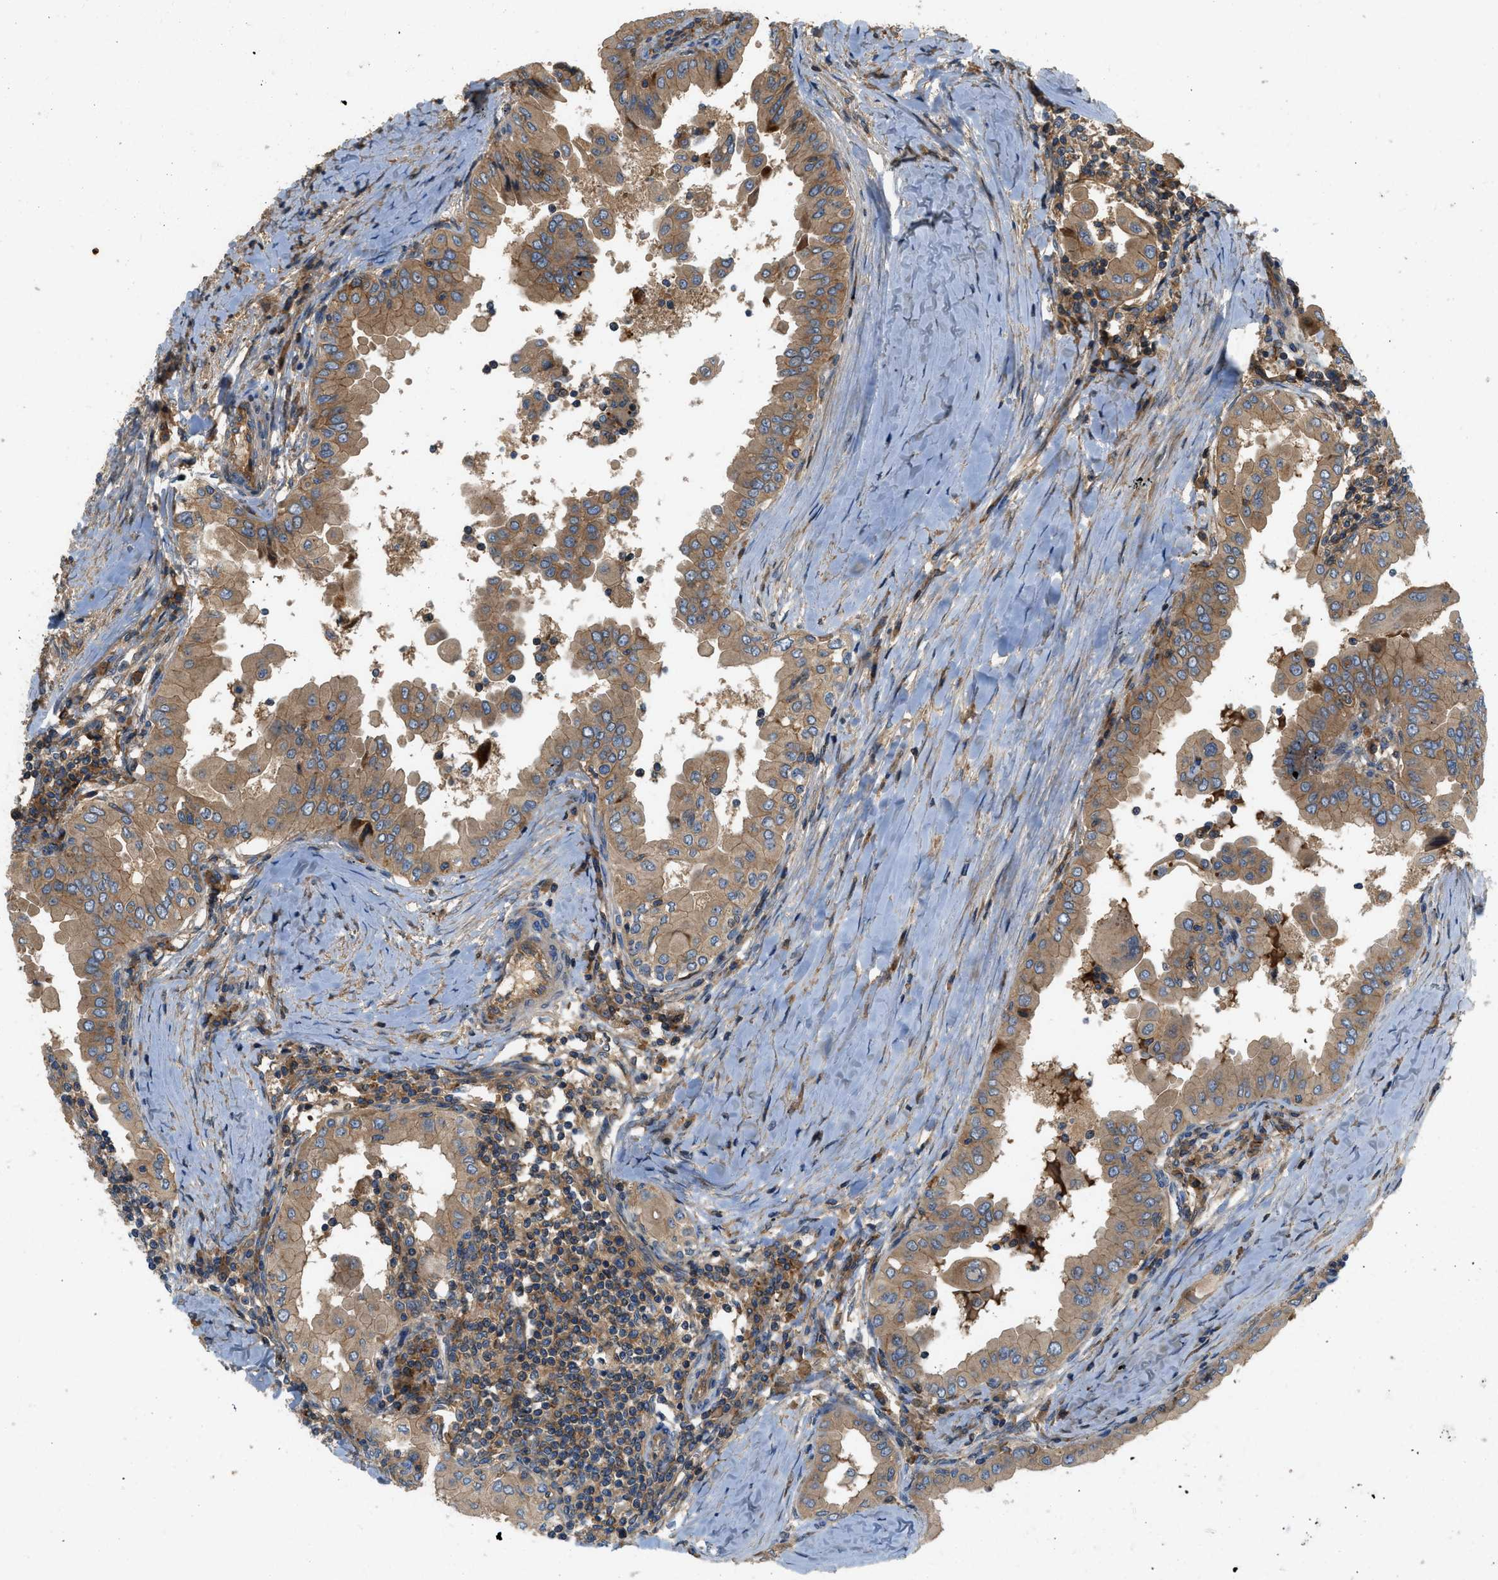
{"staining": {"intensity": "moderate", "quantity": ">75%", "location": "cytoplasmic/membranous"}, "tissue": "thyroid cancer", "cell_type": "Tumor cells", "image_type": "cancer", "snomed": [{"axis": "morphology", "description": "Papillary adenocarcinoma, NOS"}, {"axis": "topography", "description": "Thyroid gland"}], "caption": "Papillary adenocarcinoma (thyroid) stained with IHC displays moderate cytoplasmic/membranous positivity in approximately >75% of tumor cells. (DAB (3,3'-diaminobenzidine) = brown stain, brightfield microscopy at high magnification).", "gene": "CNNM3", "patient": {"sex": "male", "age": 33}}